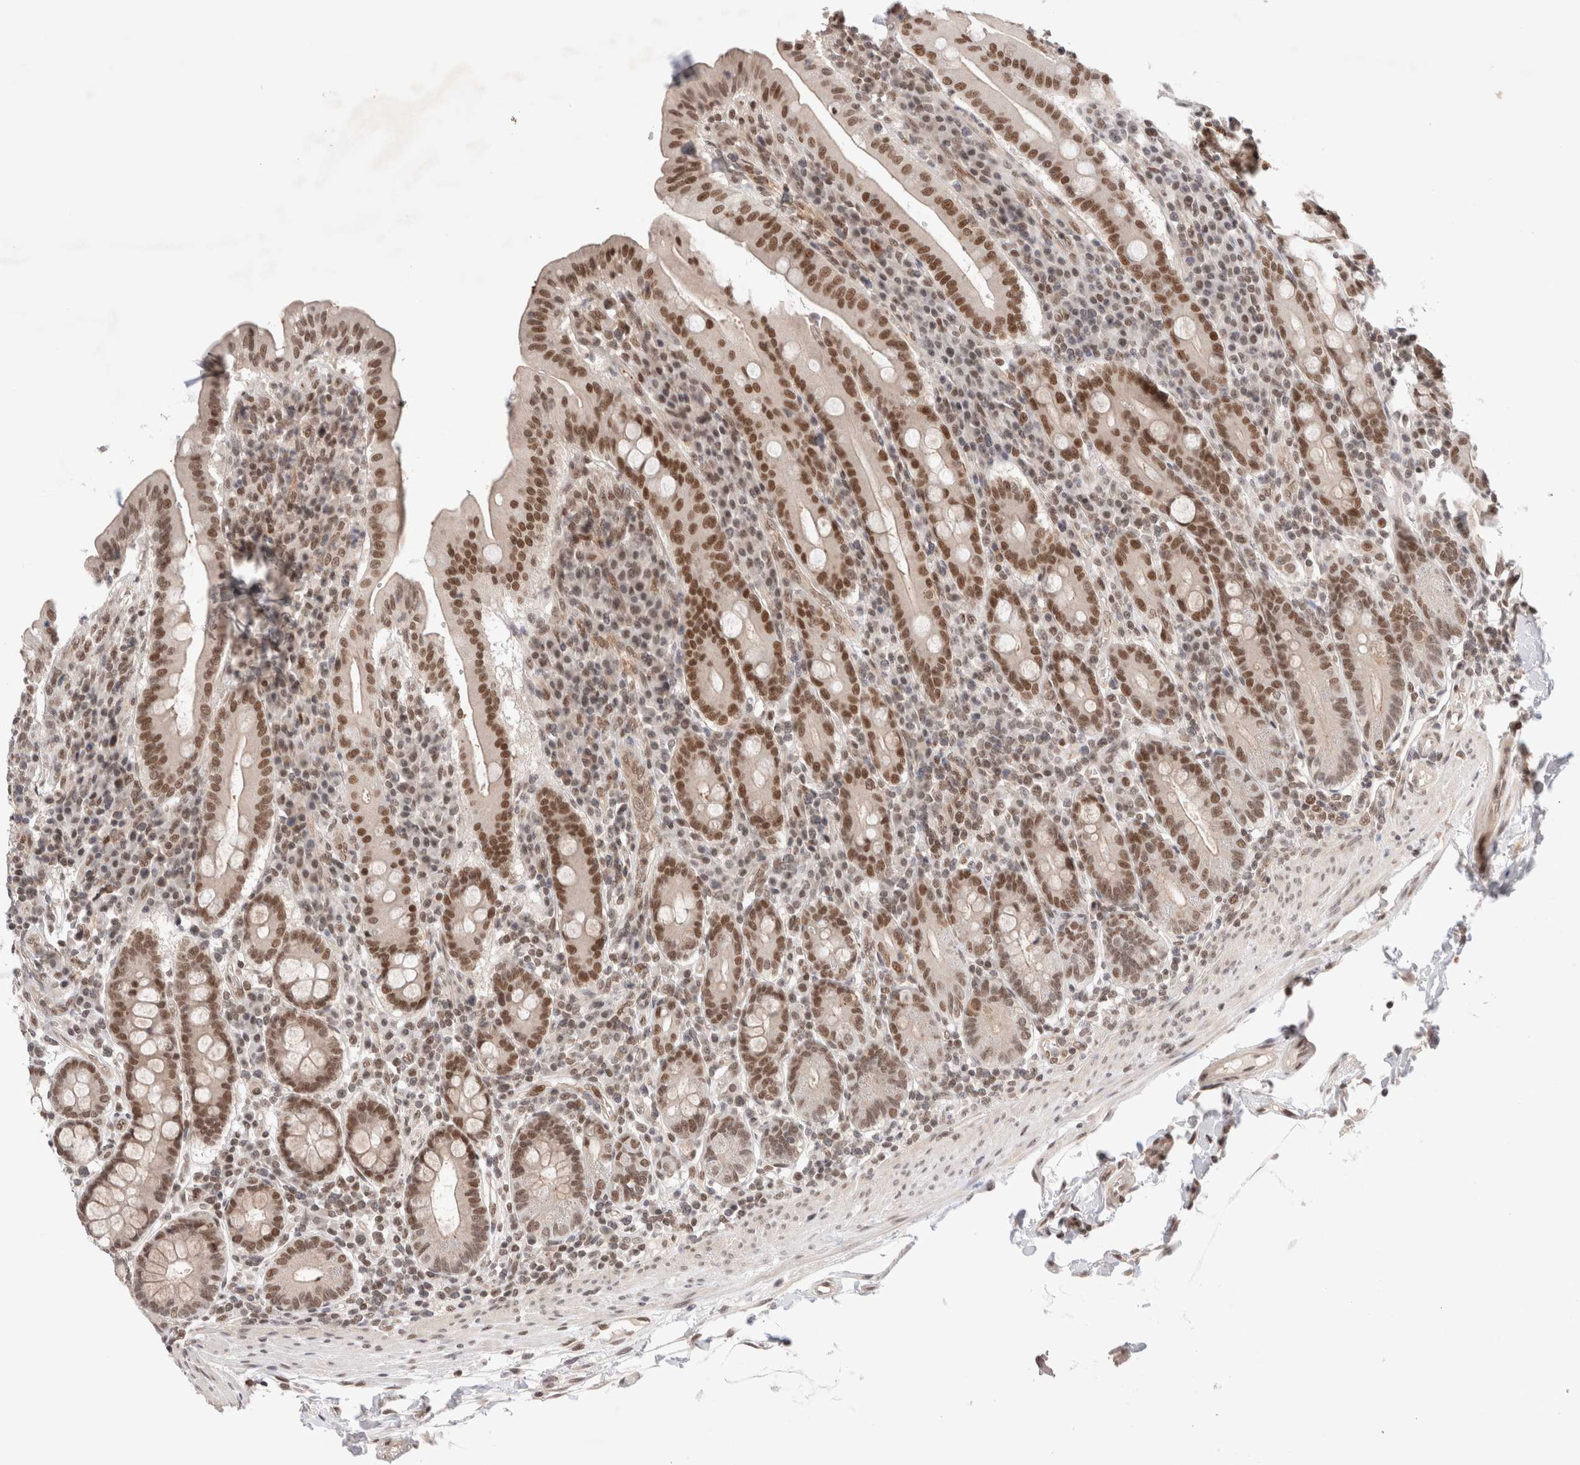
{"staining": {"intensity": "moderate", "quantity": ">75%", "location": "nuclear"}, "tissue": "duodenum", "cell_type": "Glandular cells", "image_type": "normal", "snomed": [{"axis": "morphology", "description": "Normal tissue, NOS"}, {"axis": "morphology", "description": "Adenocarcinoma, NOS"}, {"axis": "topography", "description": "Pancreas"}, {"axis": "topography", "description": "Duodenum"}], "caption": "High-power microscopy captured an immunohistochemistry micrograph of benign duodenum, revealing moderate nuclear staining in approximately >75% of glandular cells. The staining was performed using DAB to visualize the protein expression in brown, while the nuclei were stained in blue with hematoxylin (Magnification: 20x).", "gene": "GATAD2A", "patient": {"sex": "male", "age": 50}}